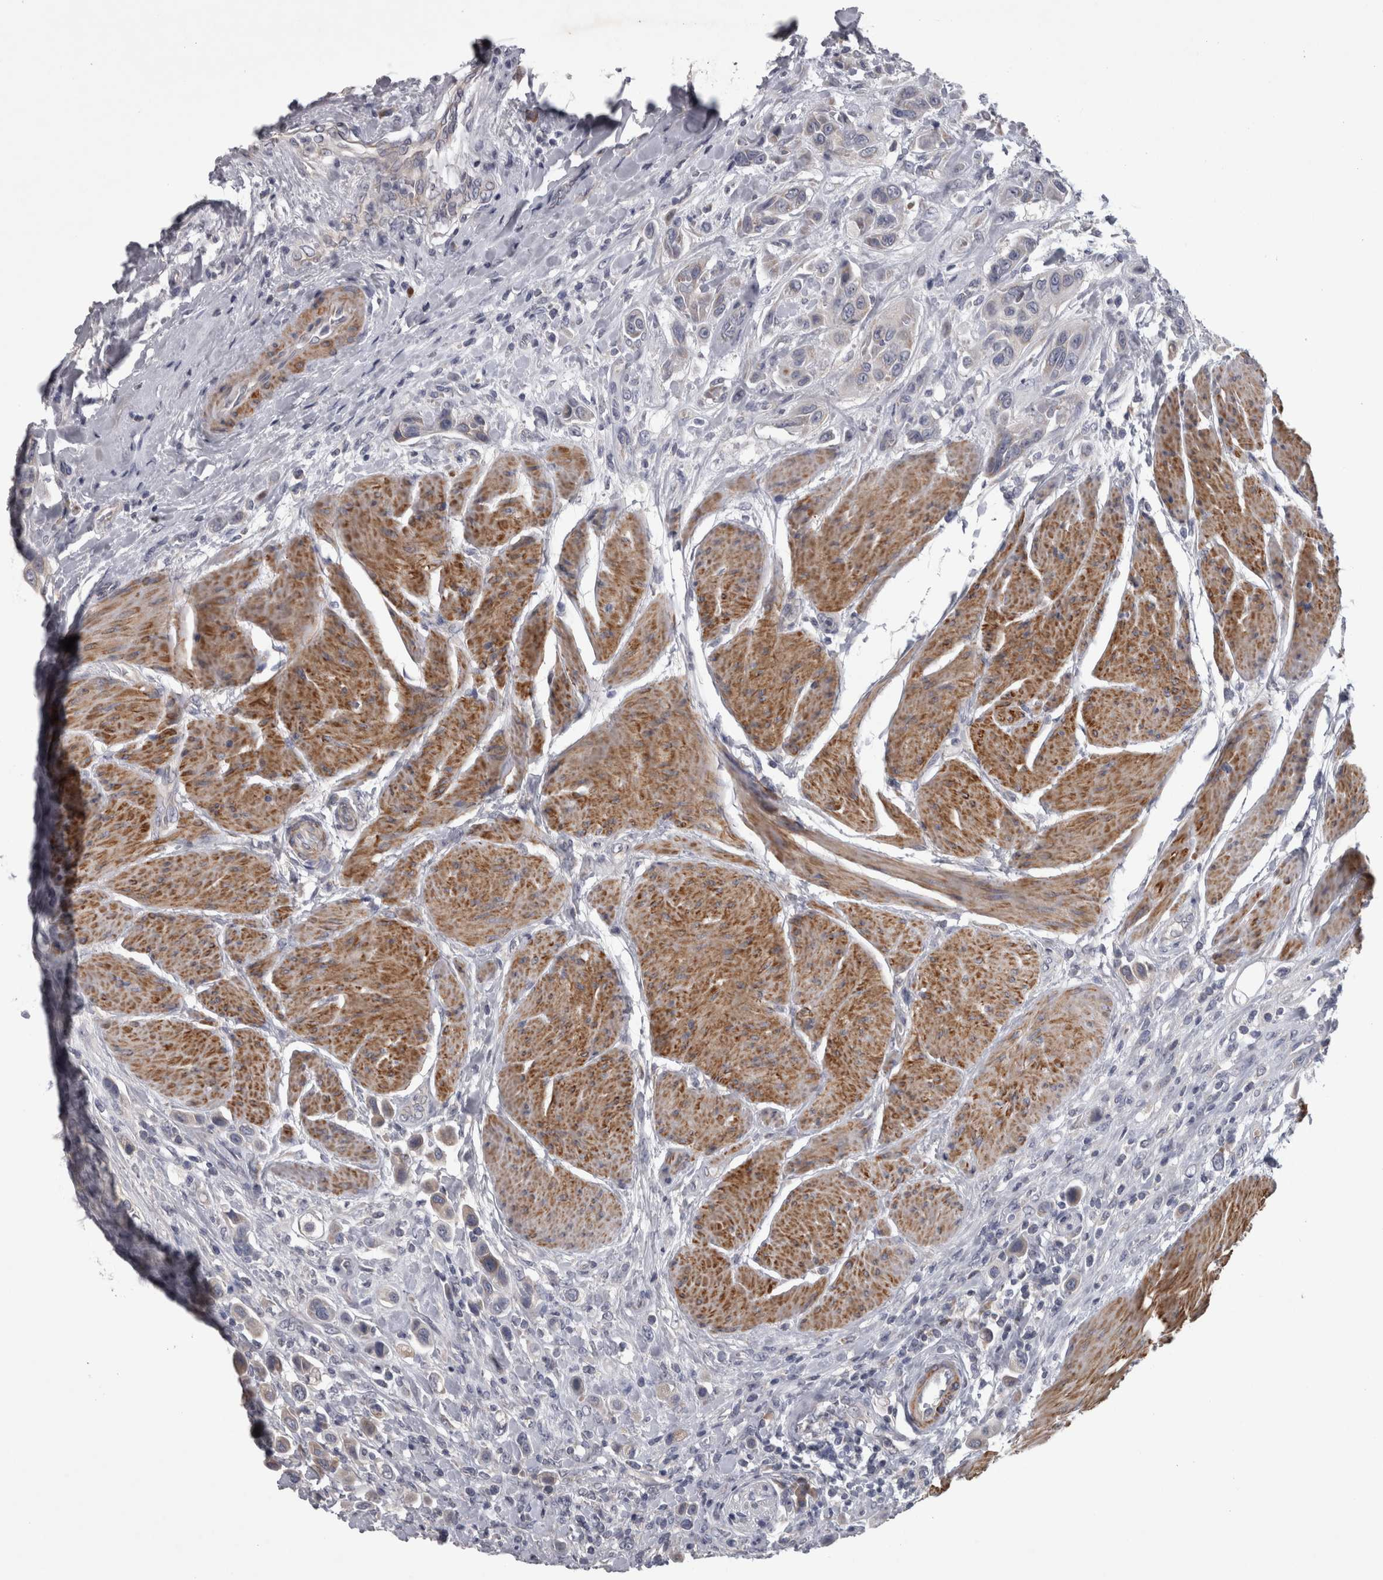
{"staining": {"intensity": "weak", "quantity": "25%-75%", "location": "cytoplasmic/membranous"}, "tissue": "urothelial cancer", "cell_type": "Tumor cells", "image_type": "cancer", "snomed": [{"axis": "morphology", "description": "Urothelial carcinoma, High grade"}, {"axis": "topography", "description": "Urinary bladder"}], "caption": "IHC micrograph of urothelial cancer stained for a protein (brown), which exhibits low levels of weak cytoplasmic/membranous expression in approximately 25%-75% of tumor cells.", "gene": "DBT", "patient": {"sex": "male", "age": 50}}